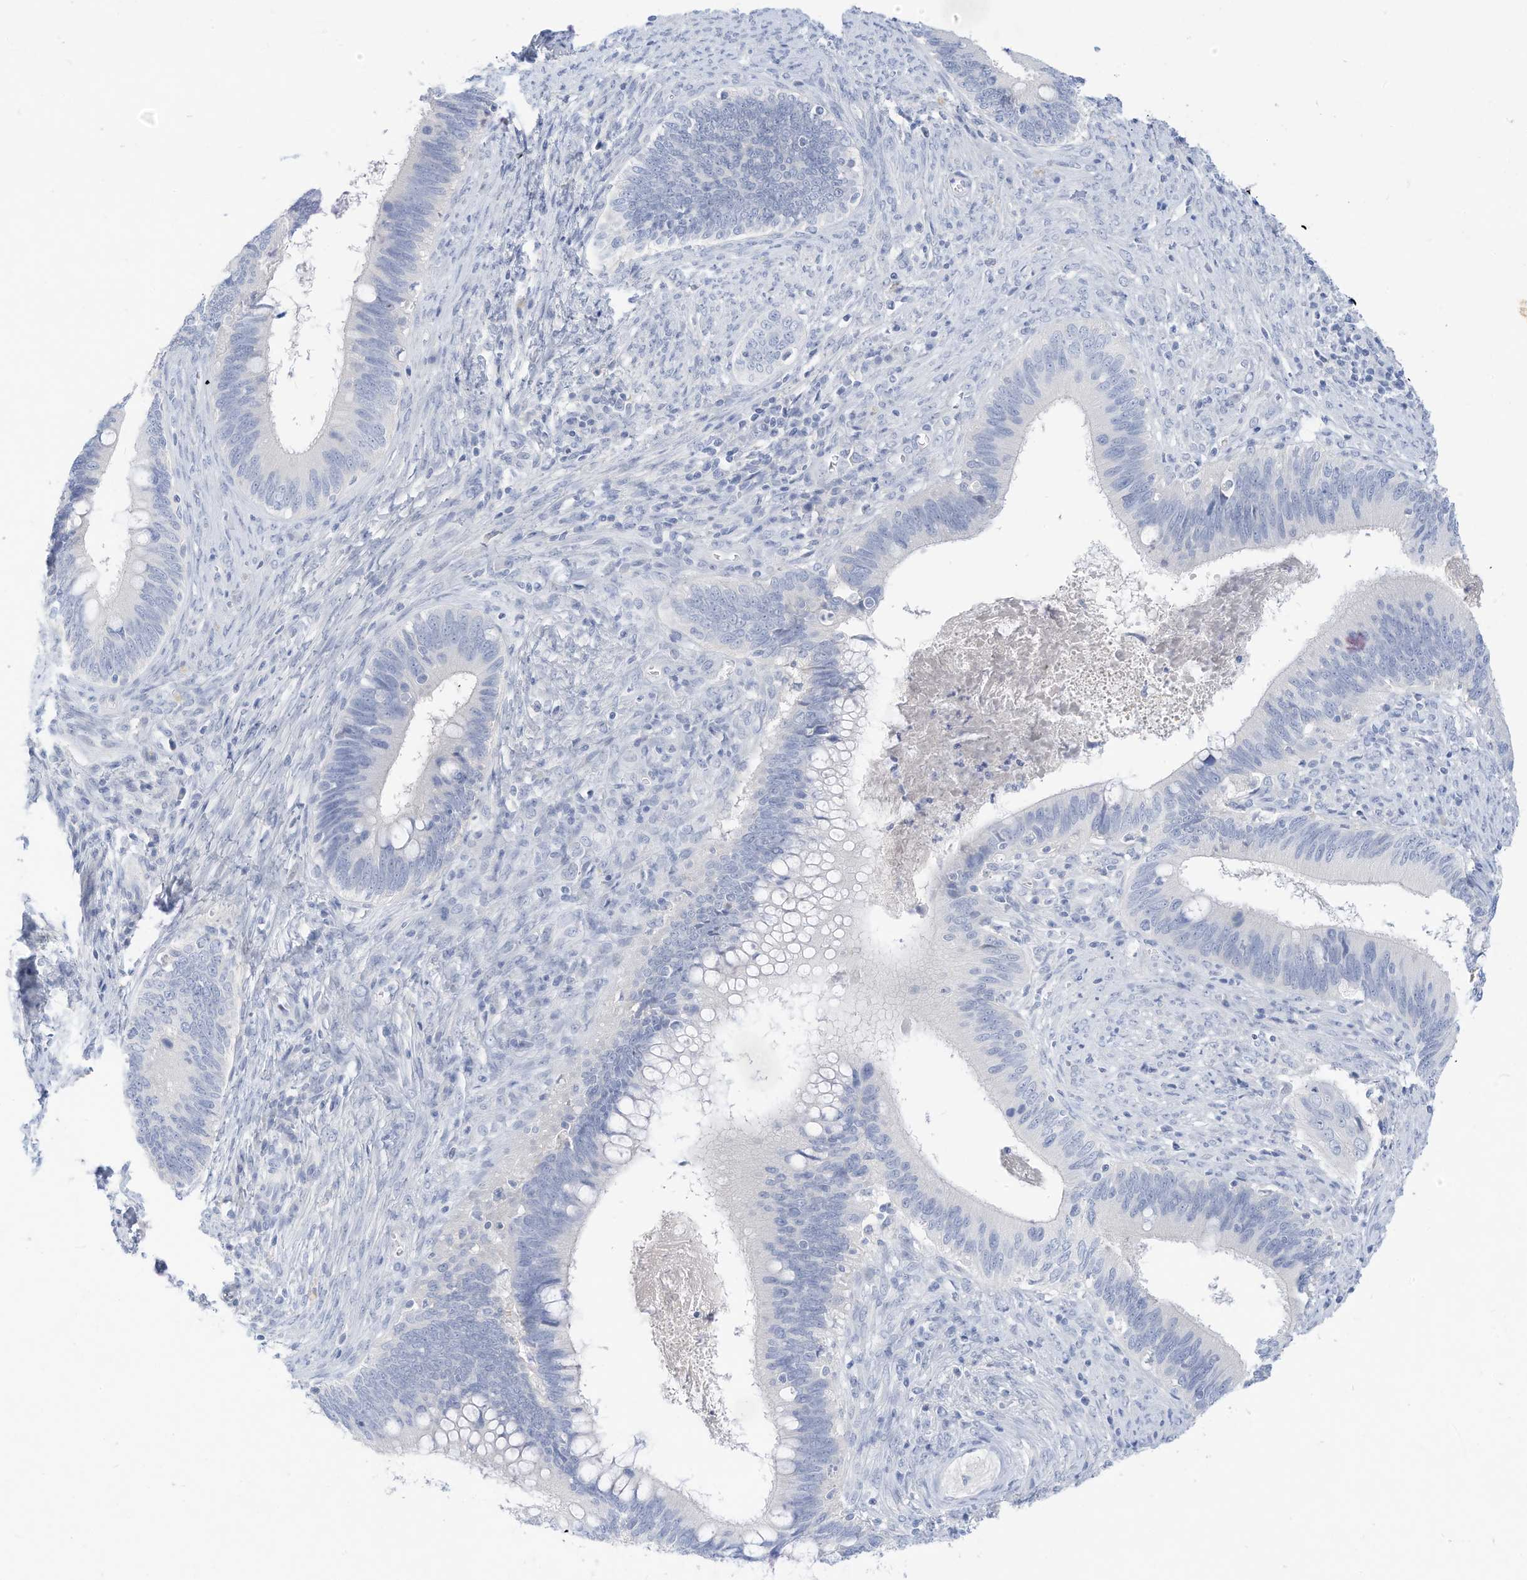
{"staining": {"intensity": "negative", "quantity": "none", "location": "none"}, "tissue": "cervical cancer", "cell_type": "Tumor cells", "image_type": "cancer", "snomed": [{"axis": "morphology", "description": "Adenocarcinoma, NOS"}, {"axis": "topography", "description": "Cervix"}], "caption": "IHC of human cervical adenocarcinoma exhibits no expression in tumor cells. Nuclei are stained in blue.", "gene": "SPOCD1", "patient": {"sex": "female", "age": 42}}